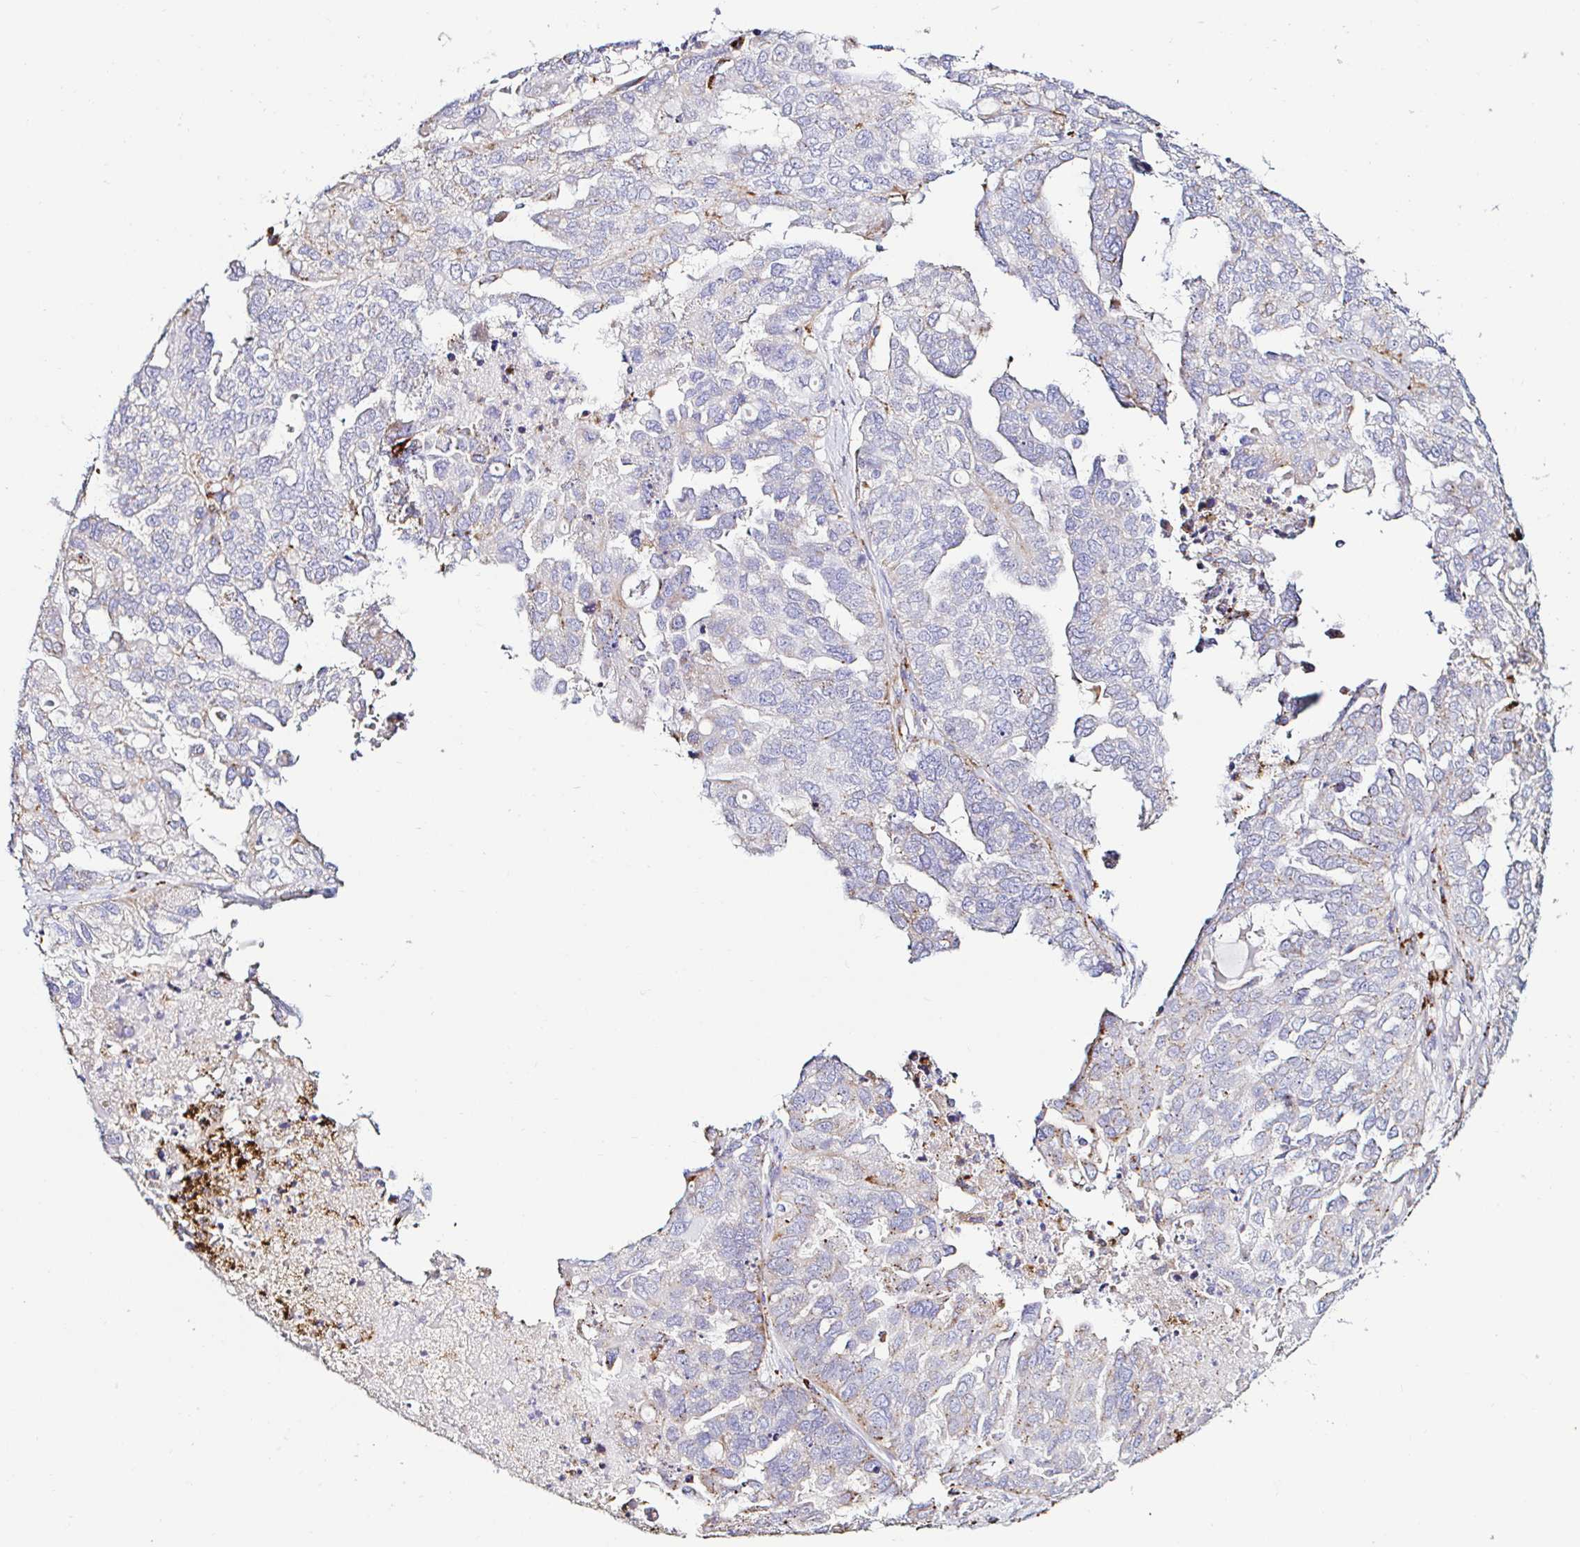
{"staining": {"intensity": "weak", "quantity": "<25%", "location": "cytoplasmic/membranous"}, "tissue": "ovarian cancer", "cell_type": "Tumor cells", "image_type": "cancer", "snomed": [{"axis": "morphology", "description": "Cystadenocarcinoma, serous, NOS"}, {"axis": "topography", "description": "Ovary"}], "caption": "This micrograph is of ovarian cancer (serous cystadenocarcinoma) stained with immunohistochemistry (IHC) to label a protein in brown with the nuclei are counter-stained blue. There is no positivity in tumor cells.", "gene": "GALNS", "patient": {"sex": "female", "age": 53}}